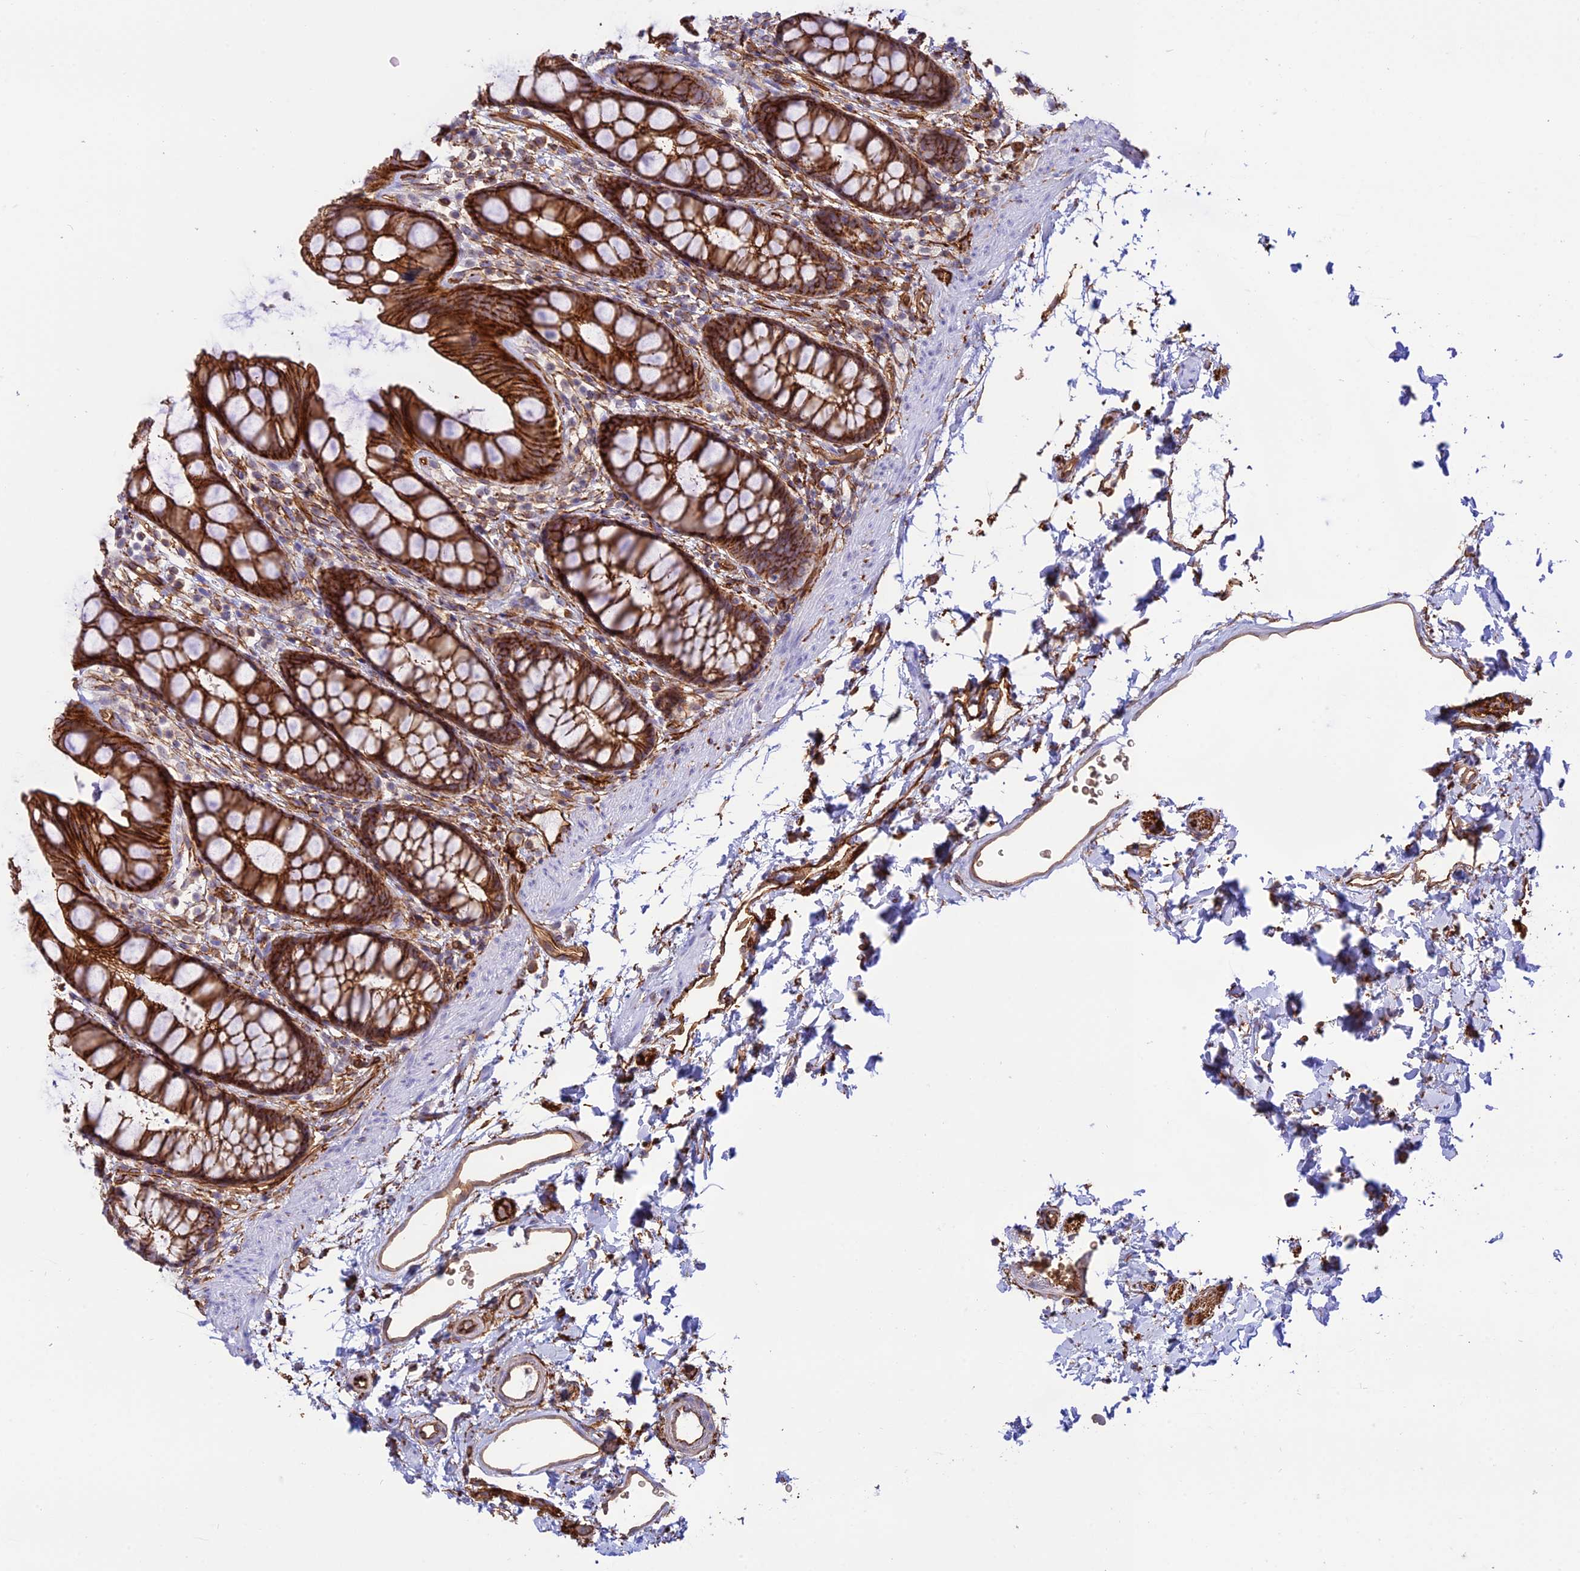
{"staining": {"intensity": "strong", "quantity": ">75%", "location": "cytoplasmic/membranous"}, "tissue": "rectum", "cell_type": "Glandular cells", "image_type": "normal", "snomed": [{"axis": "morphology", "description": "Normal tissue, NOS"}, {"axis": "topography", "description": "Rectum"}], "caption": "A high-resolution histopathology image shows IHC staining of normal rectum, which exhibits strong cytoplasmic/membranous positivity in about >75% of glandular cells. (DAB (3,3'-diaminobenzidine) = brown stain, brightfield microscopy at high magnification).", "gene": "YPEL5", "patient": {"sex": "female", "age": 65}}